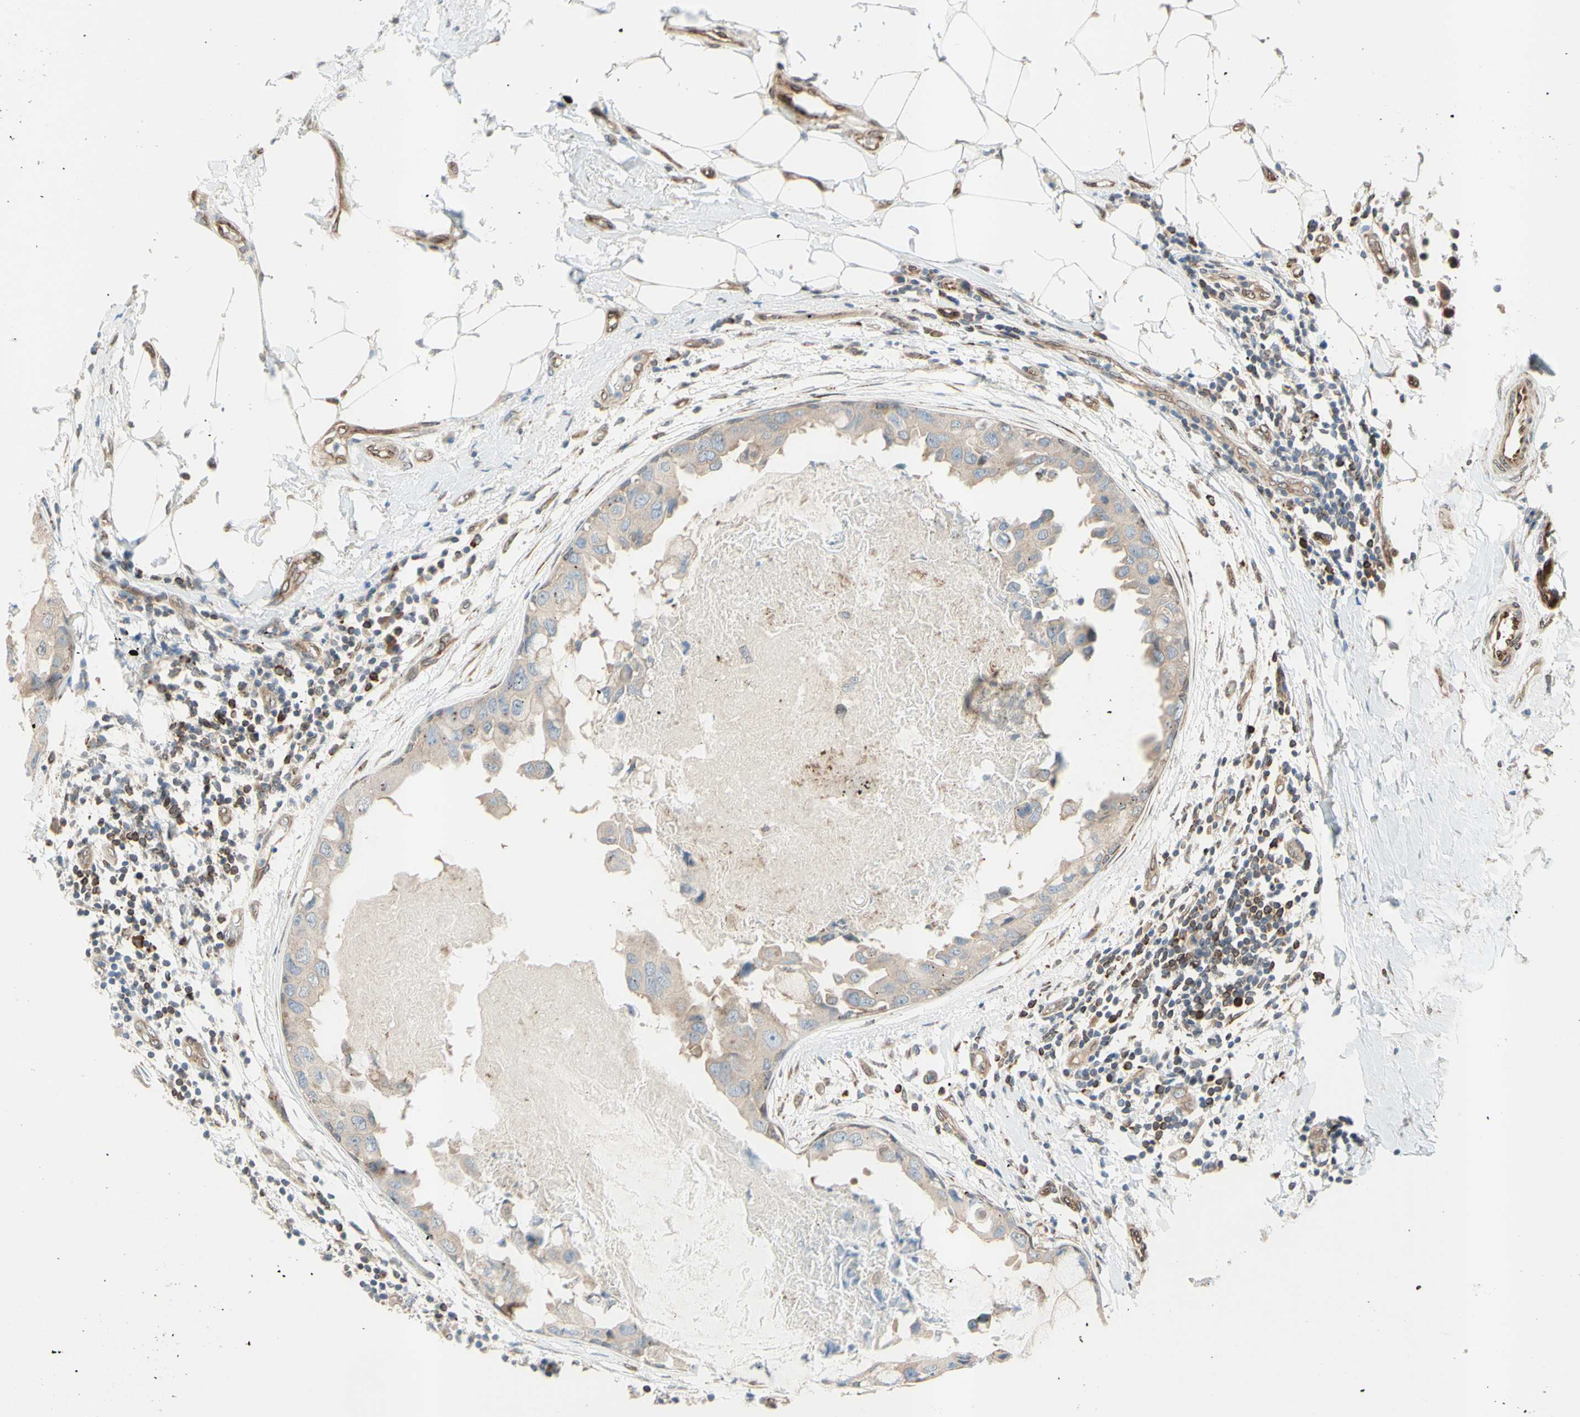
{"staining": {"intensity": "weak", "quantity": ">75%", "location": "cytoplasmic/membranous"}, "tissue": "breast cancer", "cell_type": "Tumor cells", "image_type": "cancer", "snomed": [{"axis": "morphology", "description": "Duct carcinoma"}, {"axis": "topography", "description": "Breast"}], "caption": "A brown stain shows weak cytoplasmic/membranous positivity of a protein in human intraductal carcinoma (breast) tumor cells.", "gene": "TRAF2", "patient": {"sex": "female", "age": 40}}